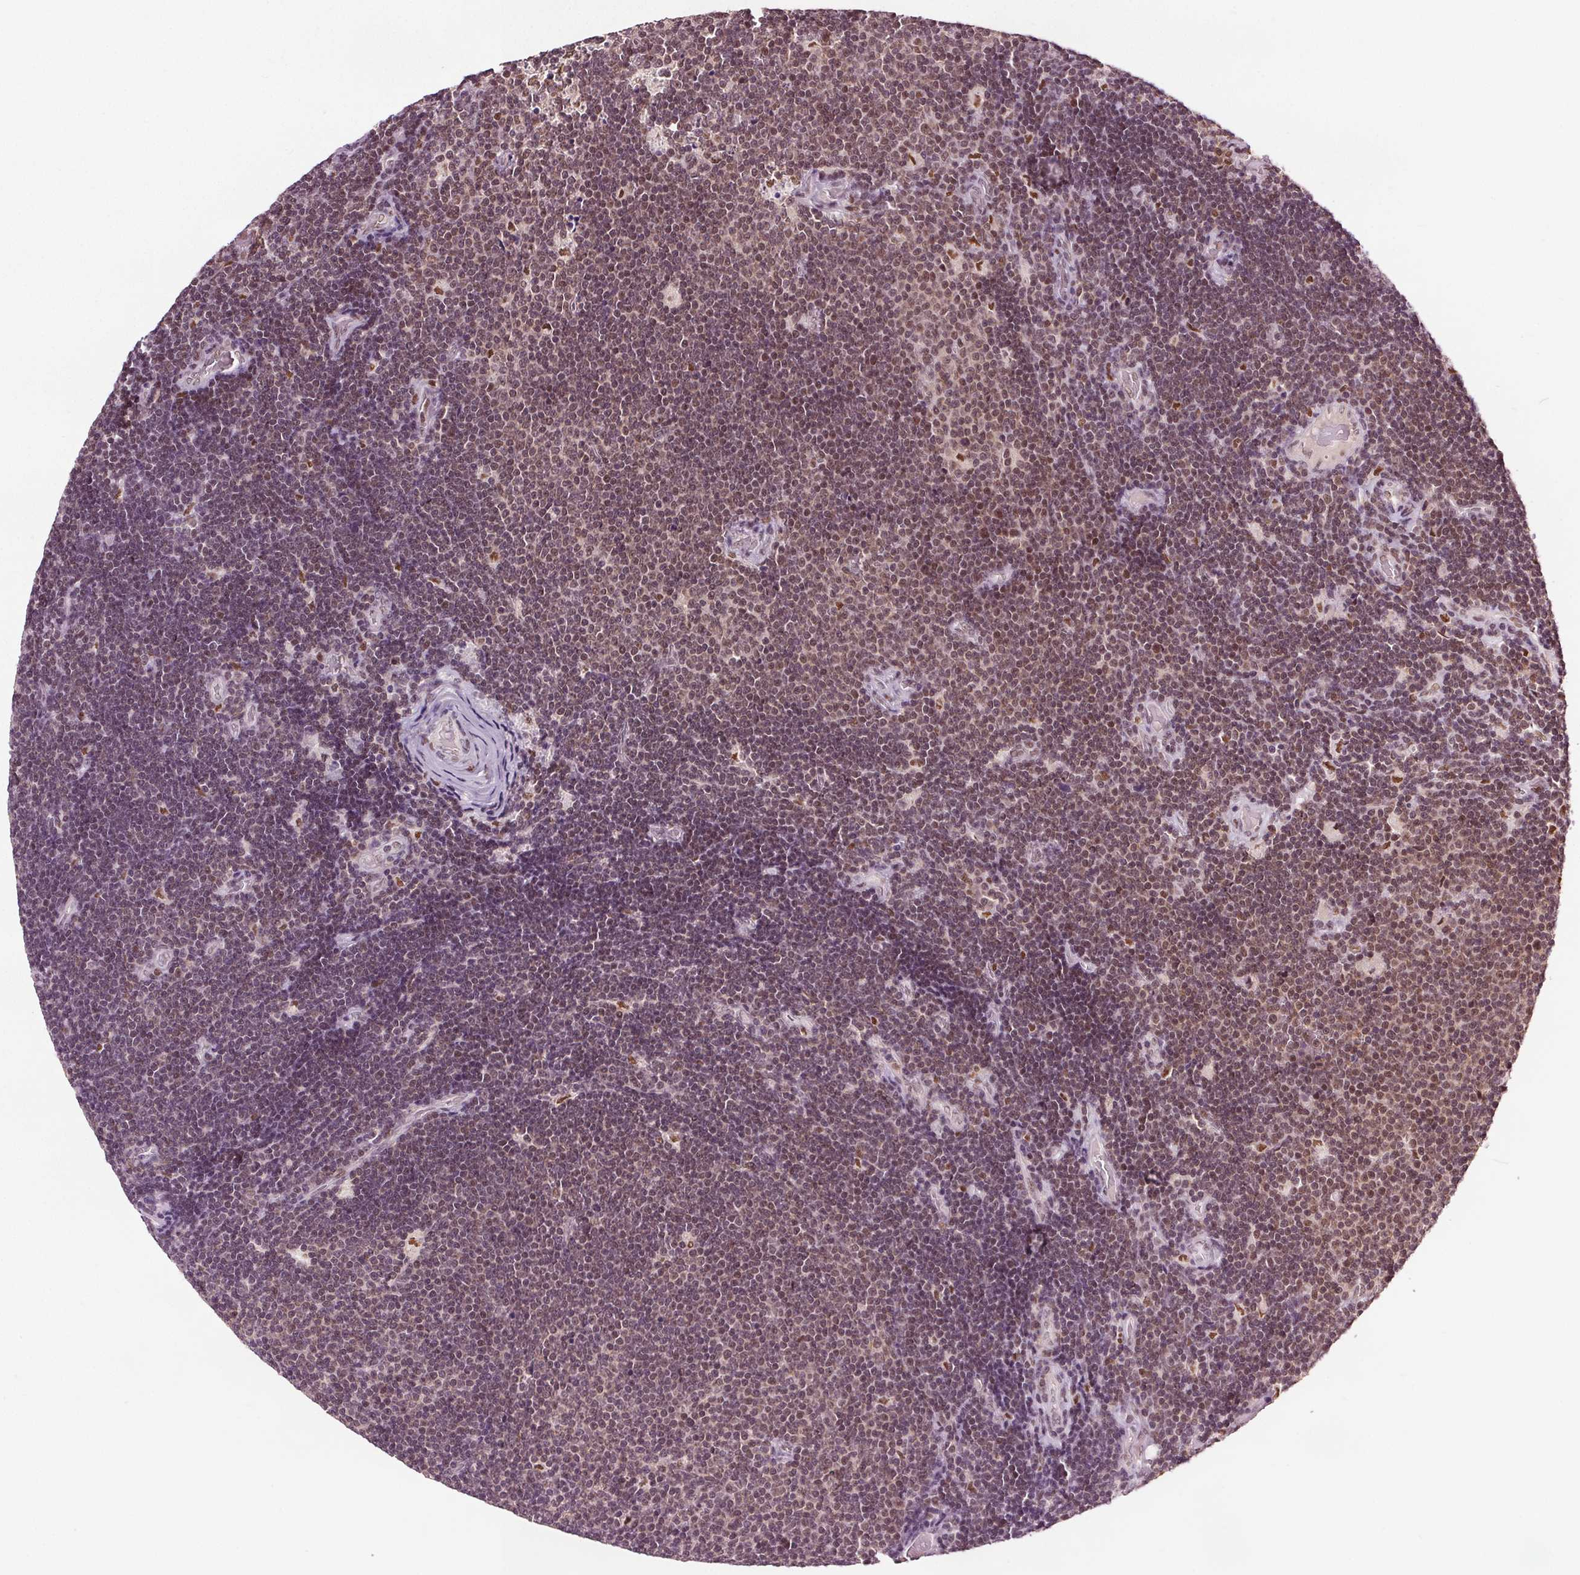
{"staining": {"intensity": "weak", "quantity": "25%-75%", "location": "nuclear"}, "tissue": "lymphoma", "cell_type": "Tumor cells", "image_type": "cancer", "snomed": [{"axis": "morphology", "description": "Malignant lymphoma, non-Hodgkin's type, Low grade"}, {"axis": "topography", "description": "Brain"}], "caption": "Immunohistochemistry (IHC) photomicrograph of lymphoma stained for a protein (brown), which shows low levels of weak nuclear positivity in about 25%-75% of tumor cells.", "gene": "DDX11", "patient": {"sex": "female", "age": 66}}